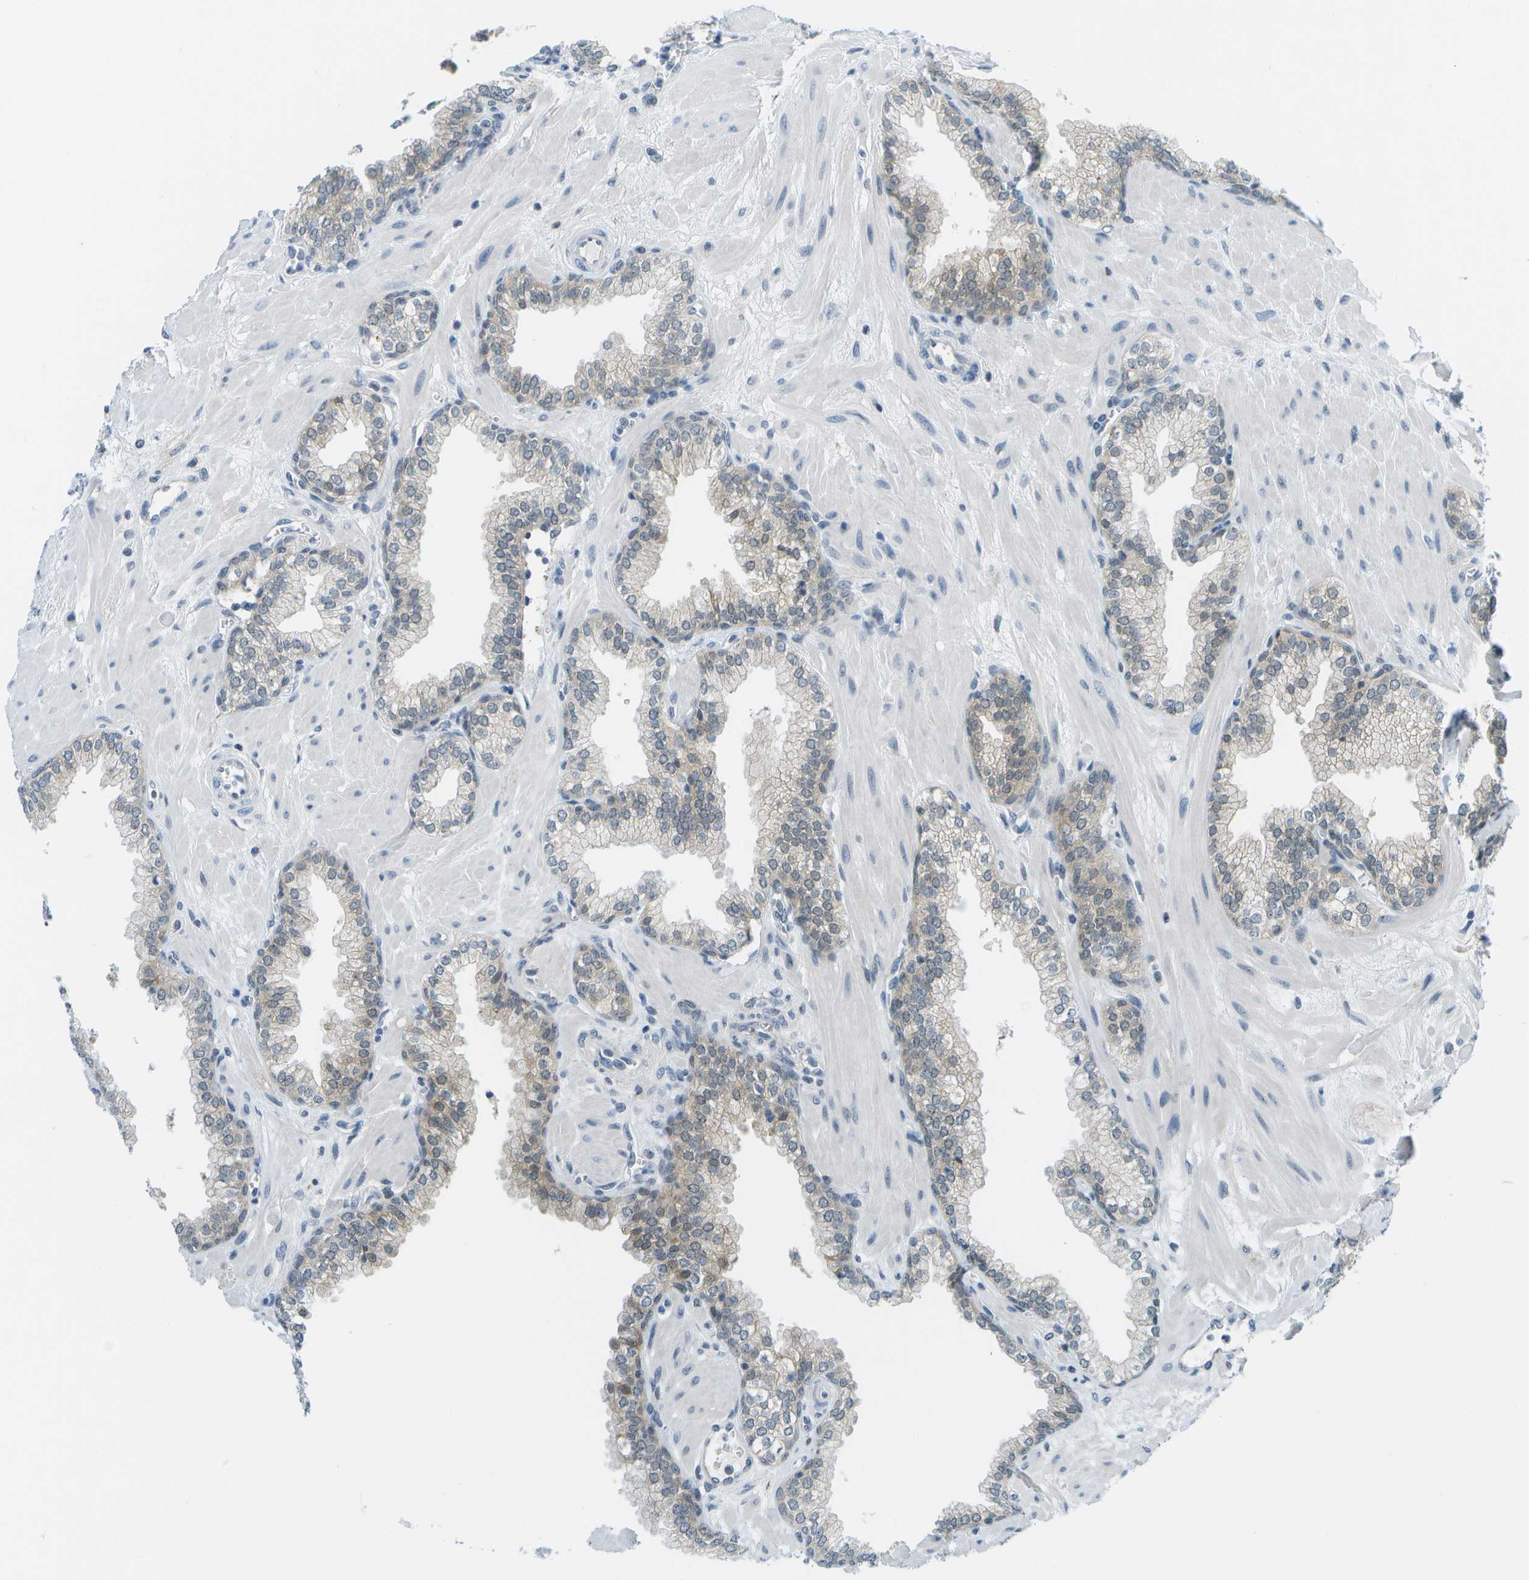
{"staining": {"intensity": "weak", "quantity": "<25%", "location": "cytoplasmic/membranous"}, "tissue": "prostate", "cell_type": "Glandular cells", "image_type": "normal", "snomed": [{"axis": "morphology", "description": "Normal tissue, NOS"}, {"axis": "morphology", "description": "Urothelial carcinoma, Low grade"}, {"axis": "topography", "description": "Urinary bladder"}, {"axis": "topography", "description": "Prostate"}], "caption": "A photomicrograph of human prostate is negative for staining in glandular cells. The staining was performed using DAB (3,3'-diaminobenzidine) to visualize the protein expression in brown, while the nuclei were stained in blue with hematoxylin (Magnification: 20x).", "gene": "PITHD1", "patient": {"sex": "male", "age": 60}}